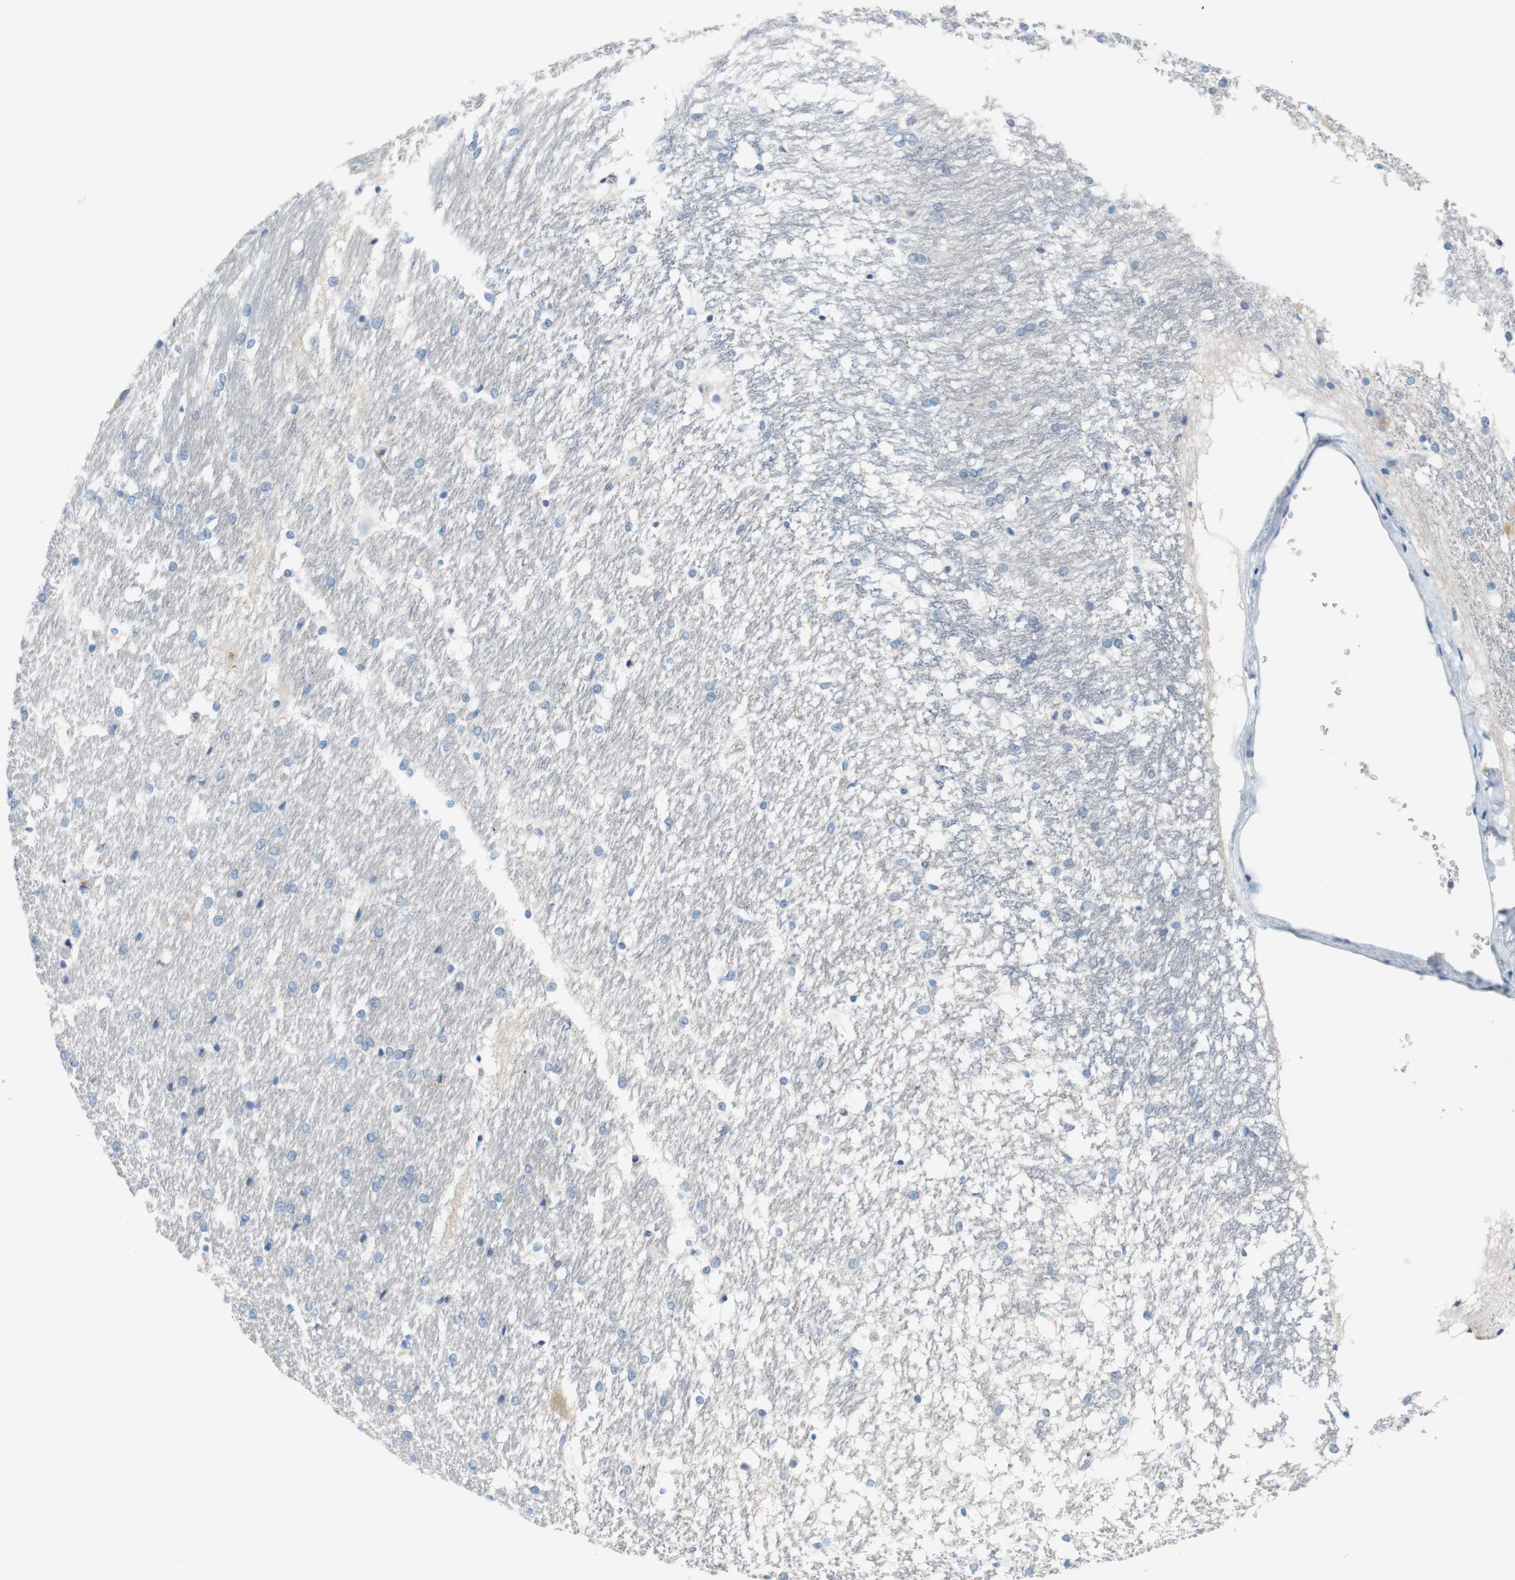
{"staining": {"intensity": "negative", "quantity": "none", "location": "none"}, "tissue": "hippocampus", "cell_type": "Glial cells", "image_type": "normal", "snomed": [{"axis": "morphology", "description": "Normal tissue, NOS"}, {"axis": "topography", "description": "Hippocampus"}], "caption": "Protein analysis of unremarkable hippocampus shows no significant expression in glial cells. The staining was performed using DAB (3,3'-diaminobenzidine) to visualize the protein expression in brown, while the nuclei were stained in blue with hematoxylin (Magnification: 20x).", "gene": "LRRK2", "patient": {"sex": "female", "age": 19}}